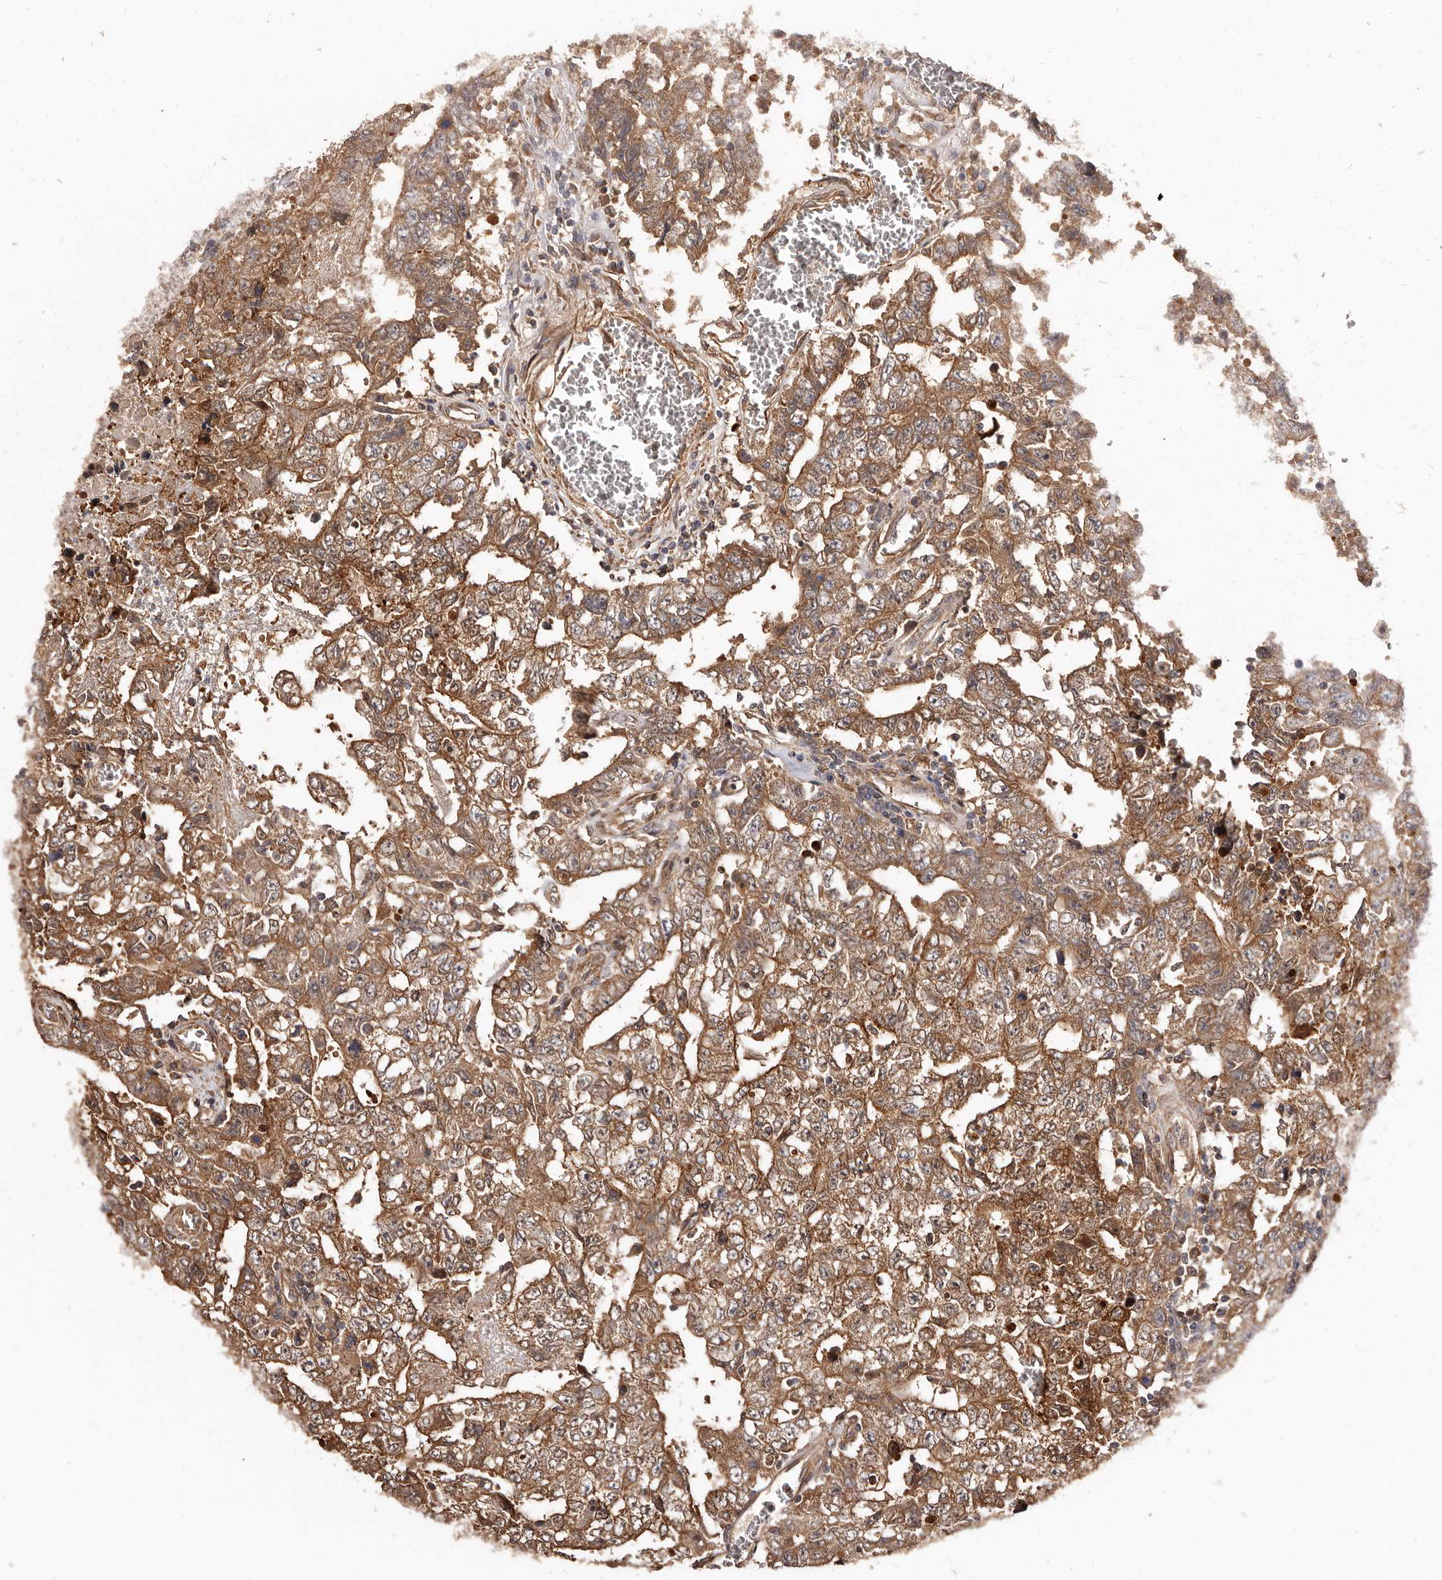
{"staining": {"intensity": "moderate", "quantity": ">75%", "location": "cytoplasmic/membranous"}, "tissue": "testis cancer", "cell_type": "Tumor cells", "image_type": "cancer", "snomed": [{"axis": "morphology", "description": "Carcinoma, Embryonal, NOS"}, {"axis": "topography", "description": "Testis"}], "caption": "Embryonal carcinoma (testis) stained with a protein marker reveals moderate staining in tumor cells.", "gene": "COQ8B", "patient": {"sex": "male", "age": 26}}